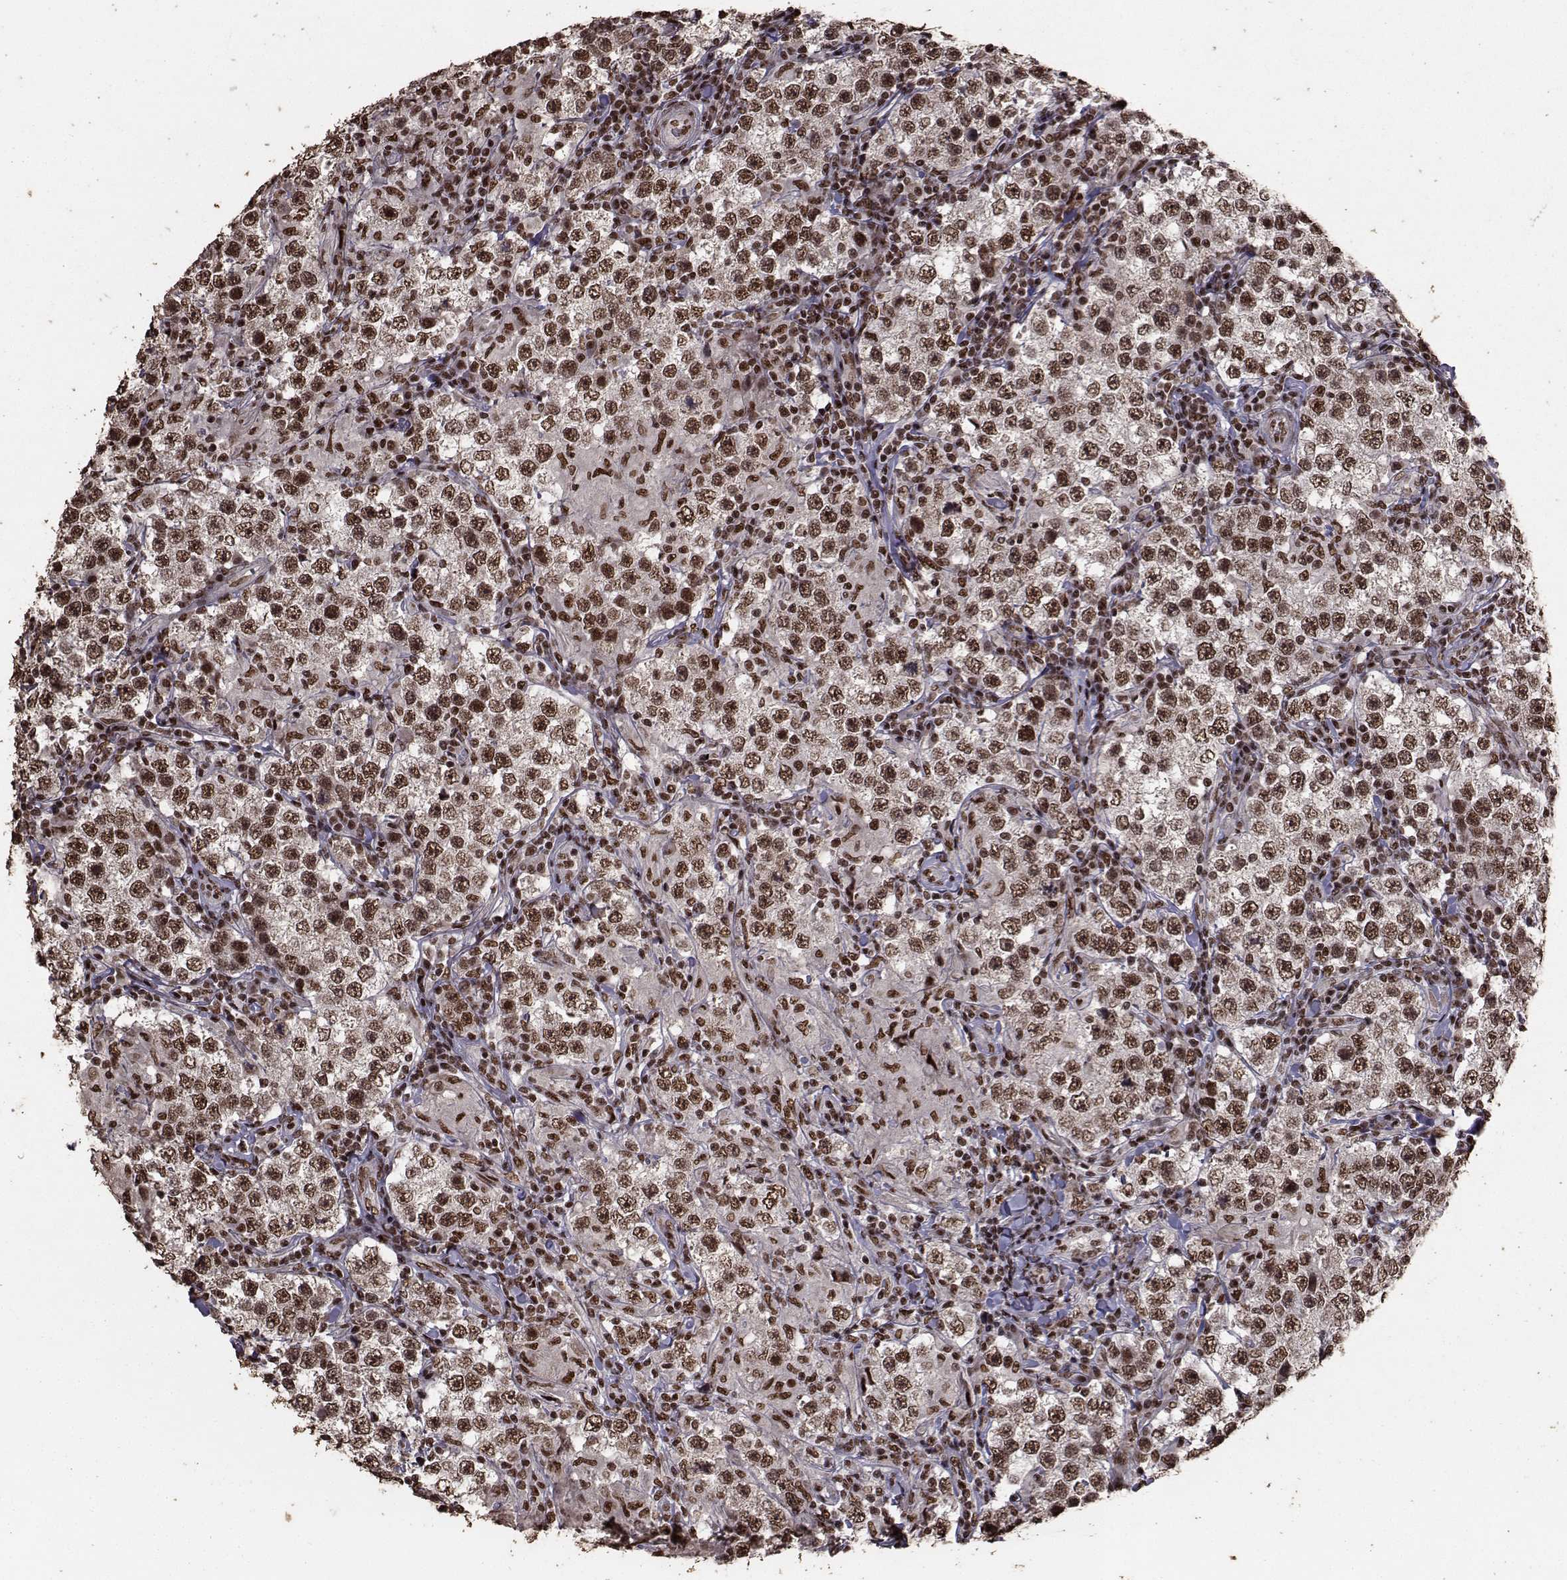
{"staining": {"intensity": "strong", "quantity": "25%-75%", "location": "nuclear"}, "tissue": "testis cancer", "cell_type": "Tumor cells", "image_type": "cancer", "snomed": [{"axis": "morphology", "description": "Seminoma, NOS"}, {"axis": "morphology", "description": "Carcinoma, Embryonal, NOS"}, {"axis": "topography", "description": "Testis"}], "caption": "Protein positivity by immunohistochemistry (IHC) shows strong nuclear positivity in about 25%-75% of tumor cells in seminoma (testis).", "gene": "SF1", "patient": {"sex": "male", "age": 41}}